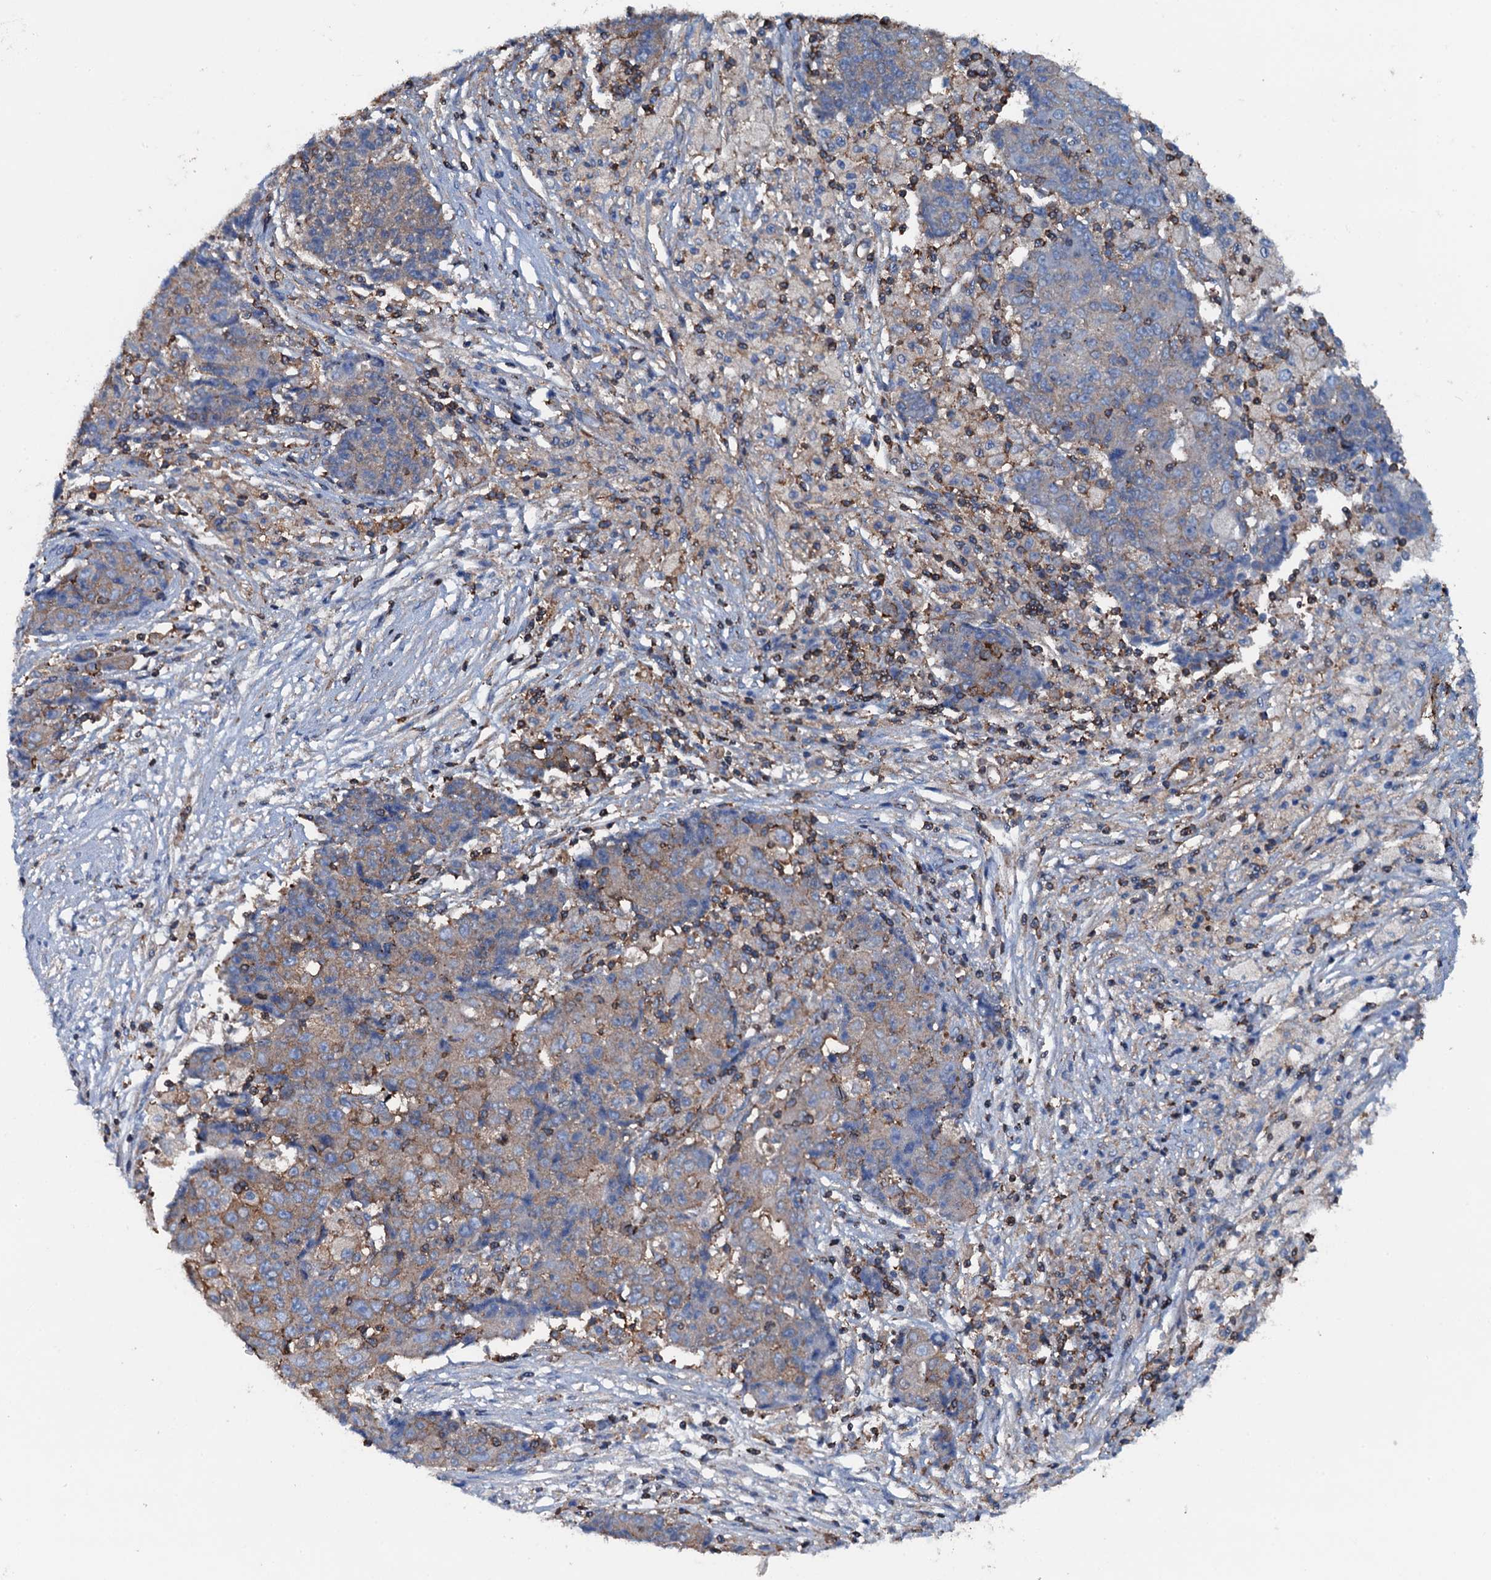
{"staining": {"intensity": "weak", "quantity": "<25%", "location": "cytoplasmic/membranous"}, "tissue": "ovarian cancer", "cell_type": "Tumor cells", "image_type": "cancer", "snomed": [{"axis": "morphology", "description": "Carcinoma, endometroid"}, {"axis": "topography", "description": "Ovary"}], "caption": "There is no significant positivity in tumor cells of ovarian cancer. (DAB (3,3'-diaminobenzidine) IHC with hematoxylin counter stain).", "gene": "MS4A4E", "patient": {"sex": "female", "age": 42}}